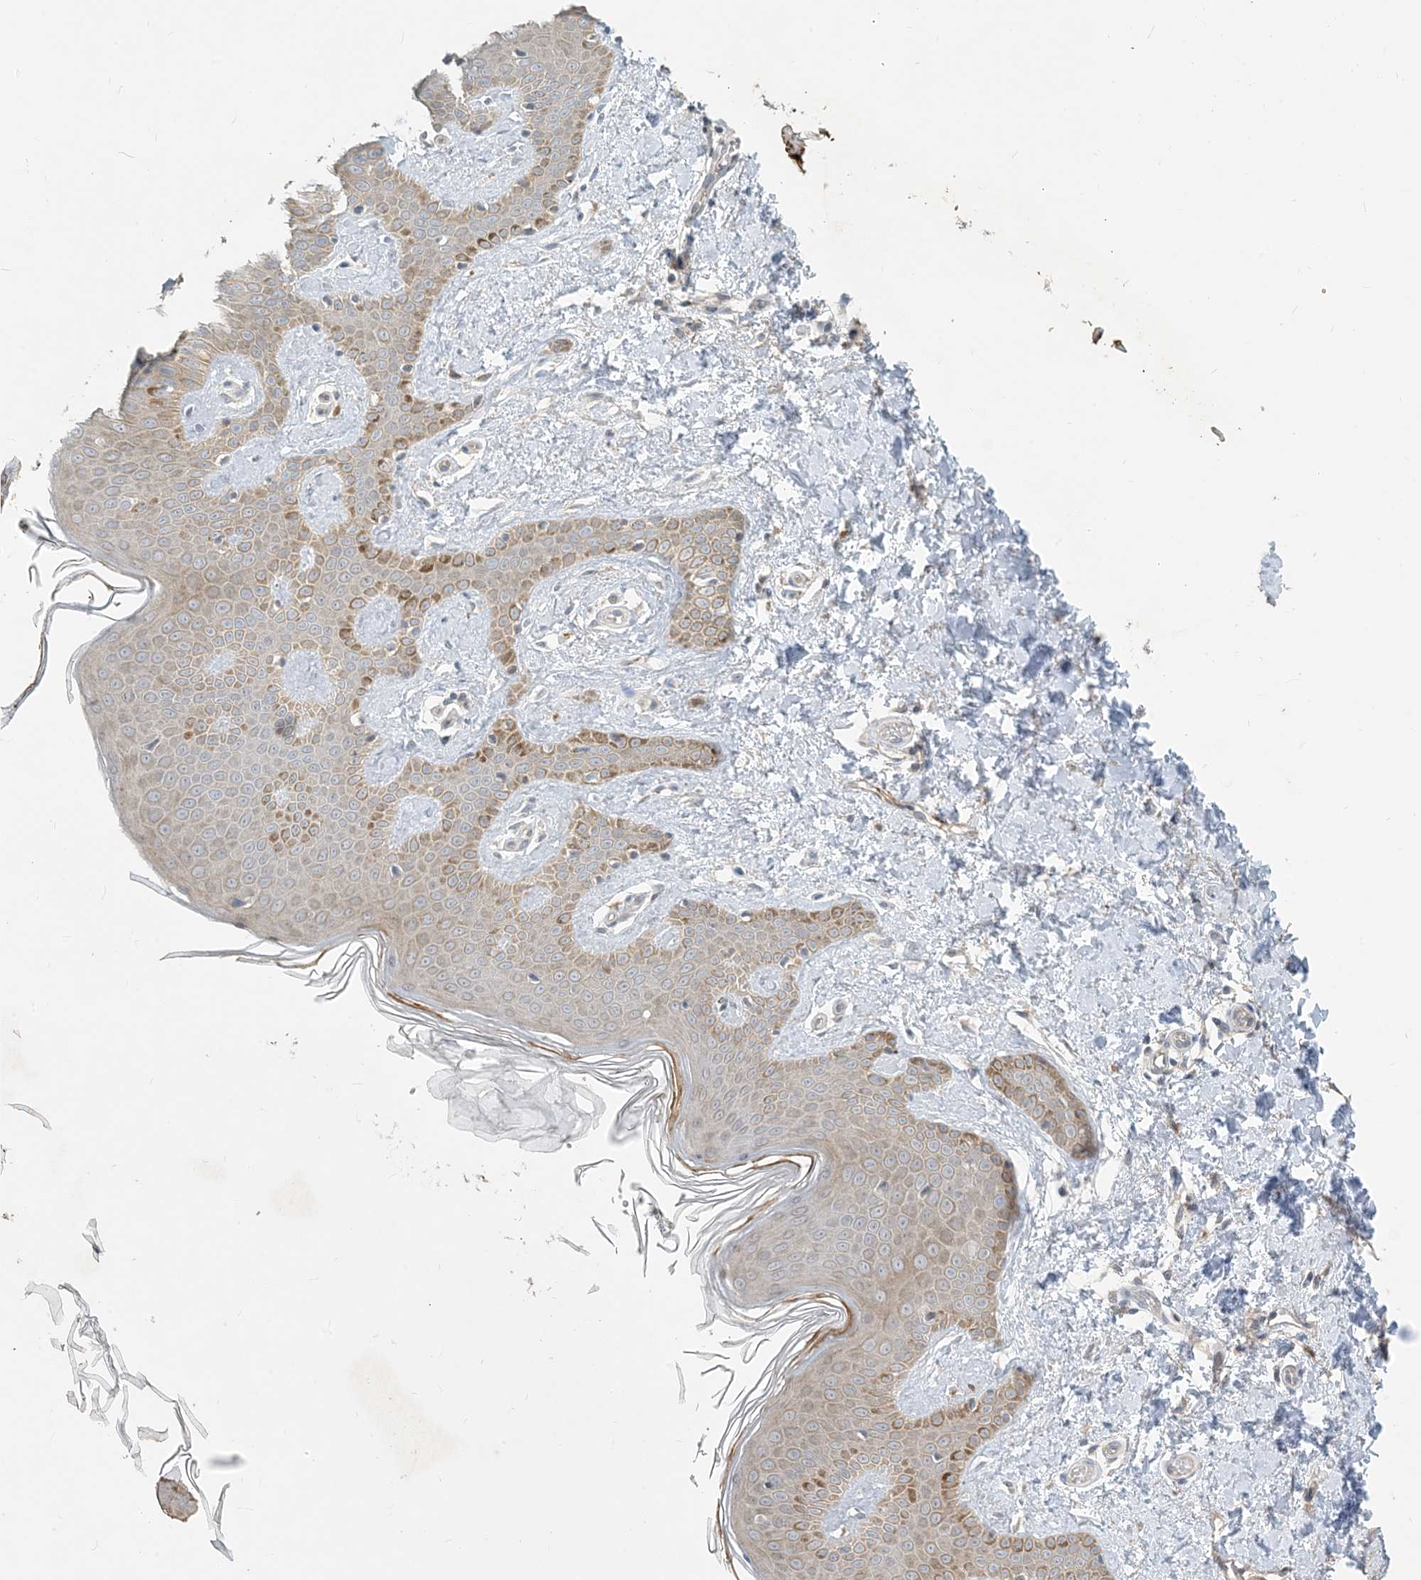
{"staining": {"intensity": "weak", "quantity": "25%-75%", "location": "cytoplasmic/membranous"}, "tissue": "skin", "cell_type": "Fibroblasts", "image_type": "normal", "snomed": [{"axis": "morphology", "description": "Normal tissue, NOS"}, {"axis": "topography", "description": "Skin"}], "caption": "A brown stain shows weak cytoplasmic/membranous staining of a protein in fibroblasts of benign skin. (DAB IHC, brown staining for protein, blue staining for nuclei).", "gene": "CDS1", "patient": {"sex": "male", "age": 36}}